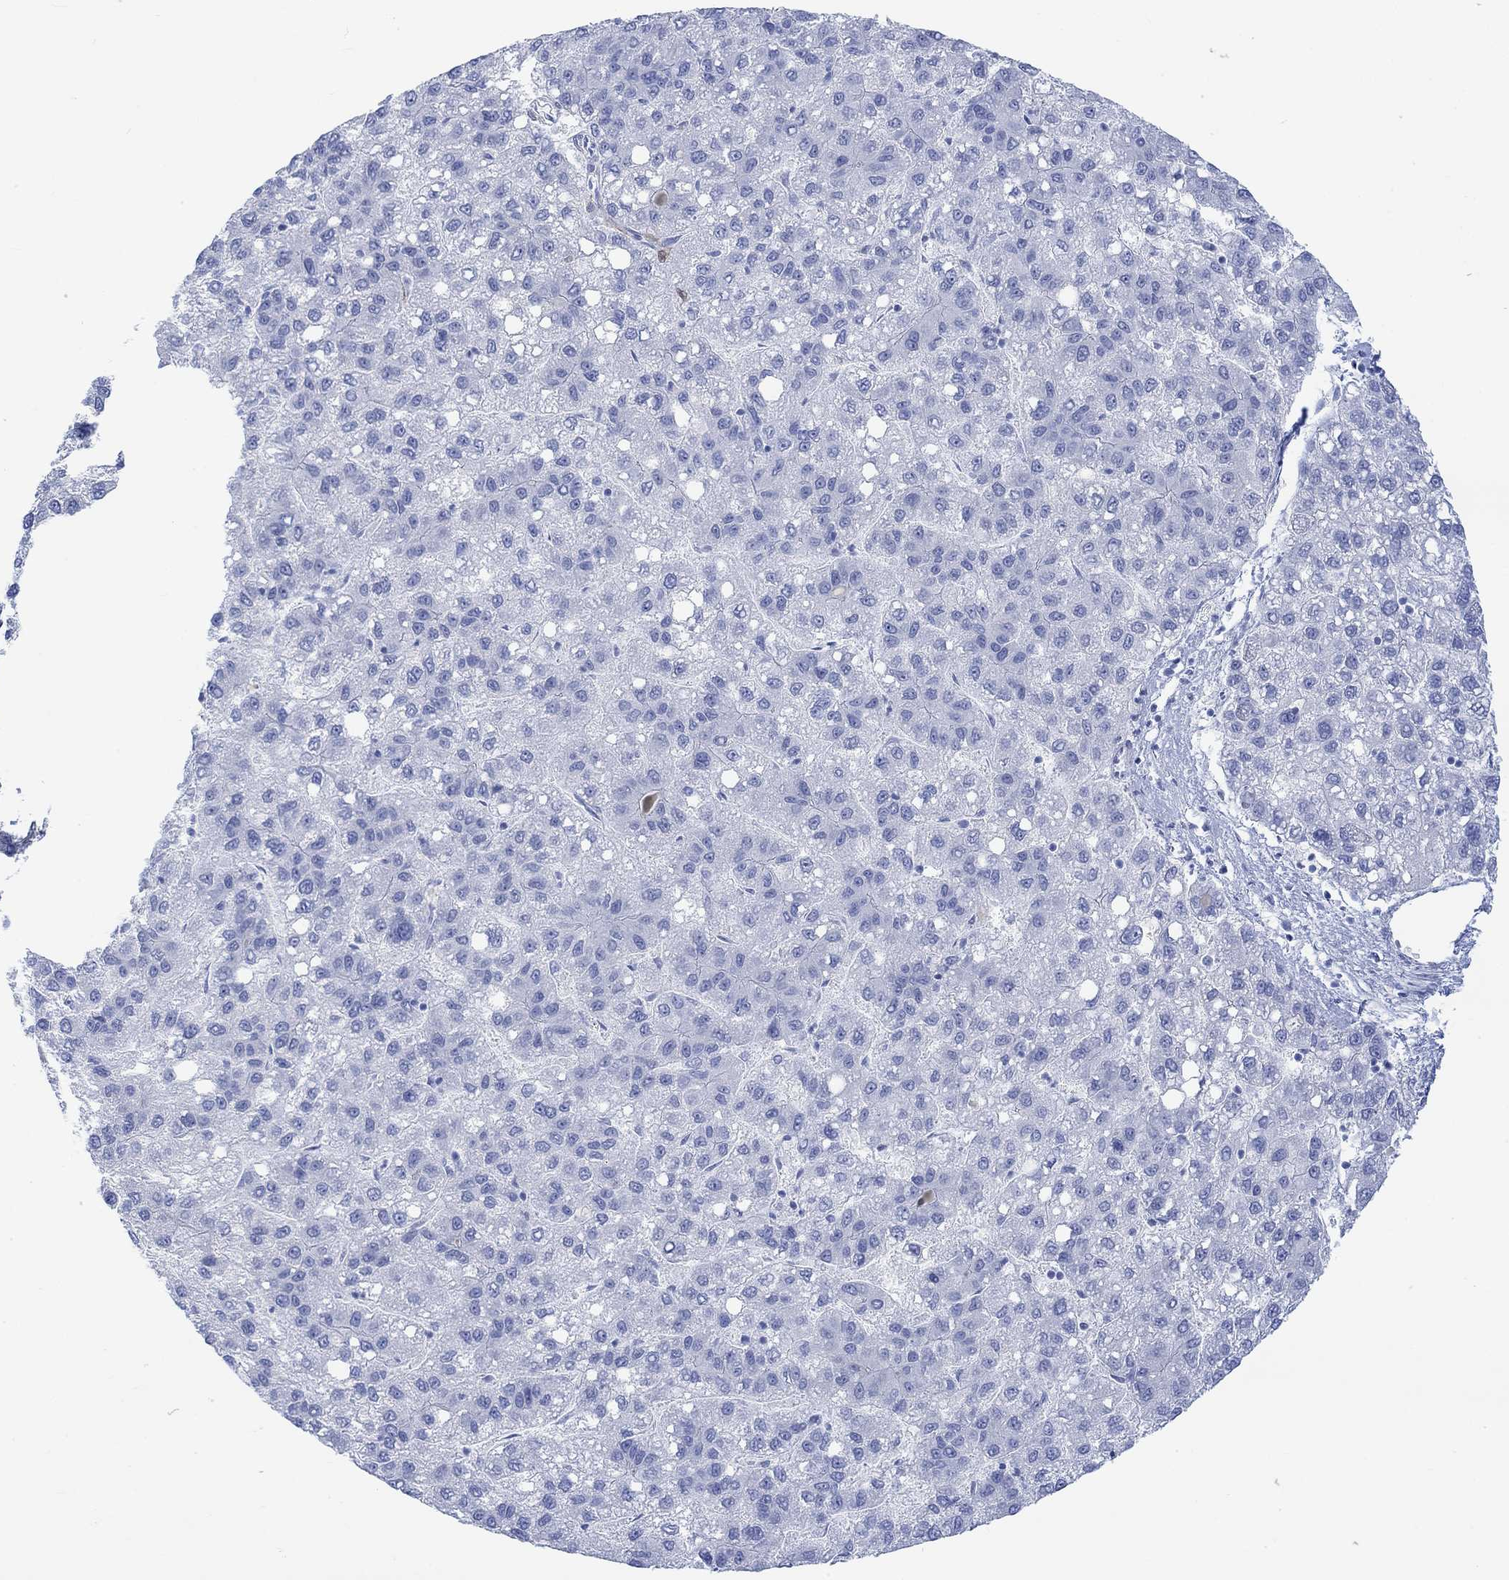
{"staining": {"intensity": "negative", "quantity": "none", "location": "none"}, "tissue": "liver cancer", "cell_type": "Tumor cells", "image_type": "cancer", "snomed": [{"axis": "morphology", "description": "Carcinoma, Hepatocellular, NOS"}, {"axis": "topography", "description": "Liver"}], "caption": "Immunohistochemistry (IHC) image of human hepatocellular carcinoma (liver) stained for a protein (brown), which reveals no expression in tumor cells.", "gene": "TPPP3", "patient": {"sex": "female", "age": 82}}